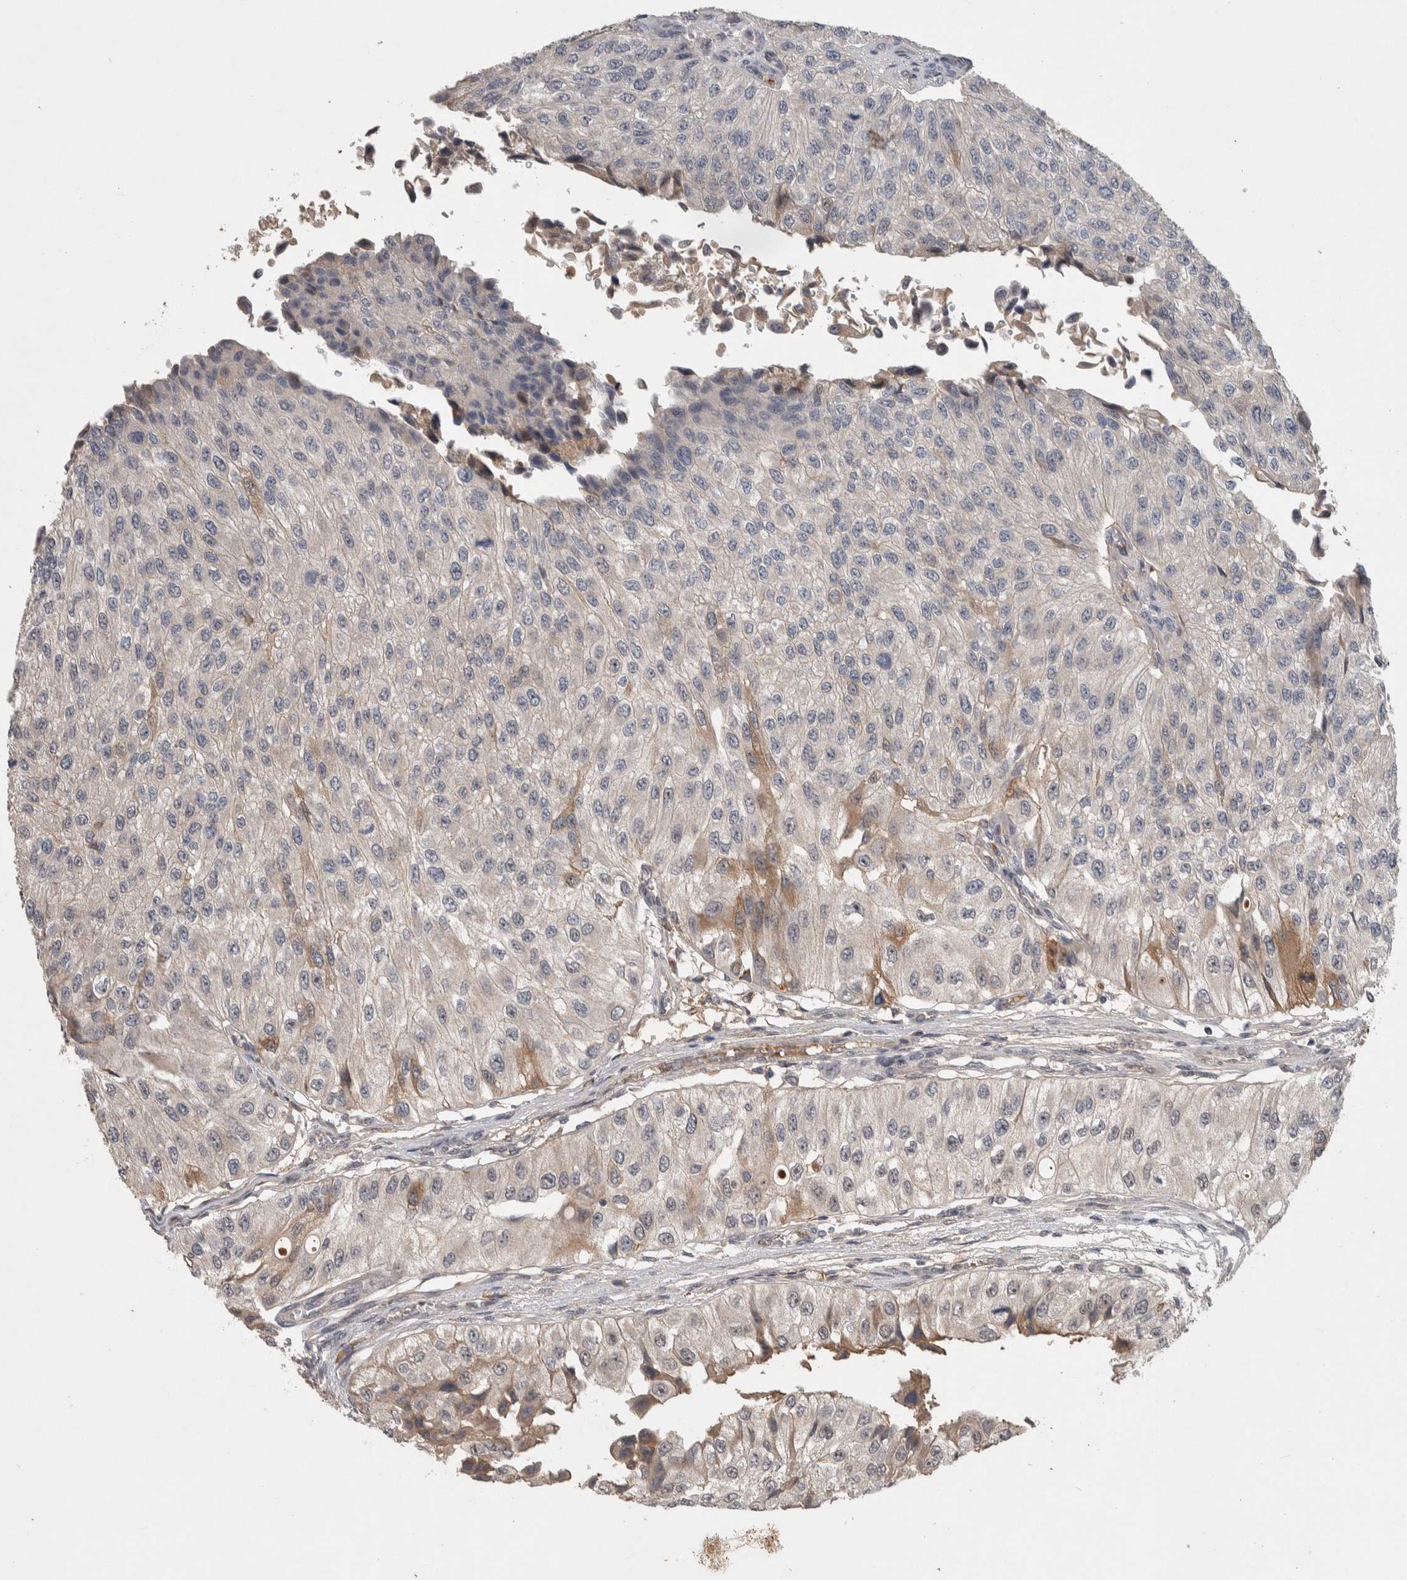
{"staining": {"intensity": "weak", "quantity": "<25%", "location": "cytoplasmic/membranous"}, "tissue": "urothelial cancer", "cell_type": "Tumor cells", "image_type": "cancer", "snomed": [{"axis": "morphology", "description": "Urothelial carcinoma, High grade"}, {"axis": "topography", "description": "Kidney"}, {"axis": "topography", "description": "Urinary bladder"}], "caption": "Protein analysis of urothelial cancer demonstrates no significant staining in tumor cells.", "gene": "CHRM3", "patient": {"sex": "male", "age": 77}}